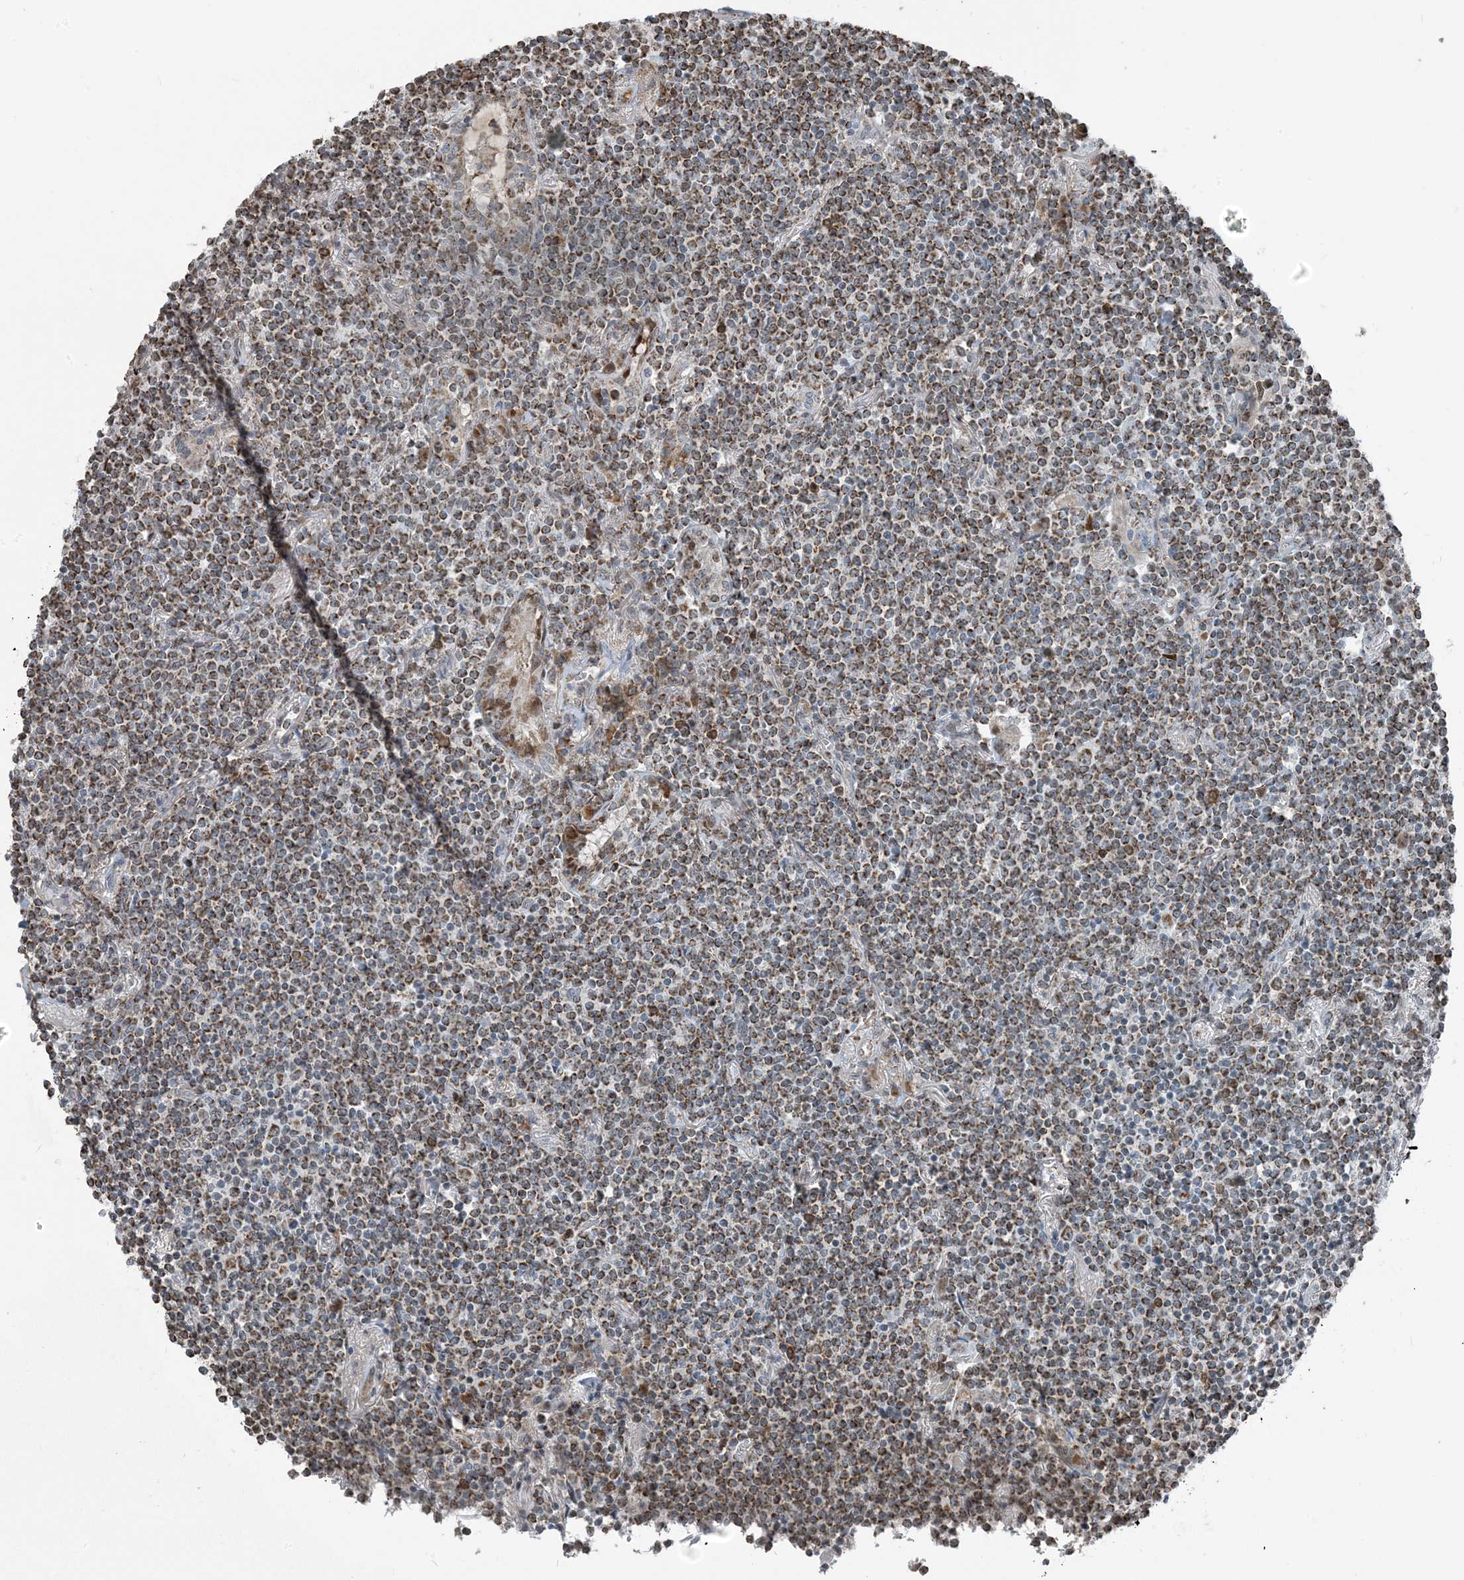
{"staining": {"intensity": "moderate", "quantity": ">75%", "location": "cytoplasmic/membranous"}, "tissue": "lymphoma", "cell_type": "Tumor cells", "image_type": "cancer", "snomed": [{"axis": "morphology", "description": "Malignant lymphoma, non-Hodgkin's type, Low grade"}, {"axis": "topography", "description": "Lung"}], "caption": "Moderate cytoplasmic/membranous expression for a protein is identified in approximately >75% of tumor cells of malignant lymphoma, non-Hodgkin's type (low-grade) using immunohistochemistry (IHC).", "gene": "PILRB", "patient": {"sex": "female", "age": 71}}